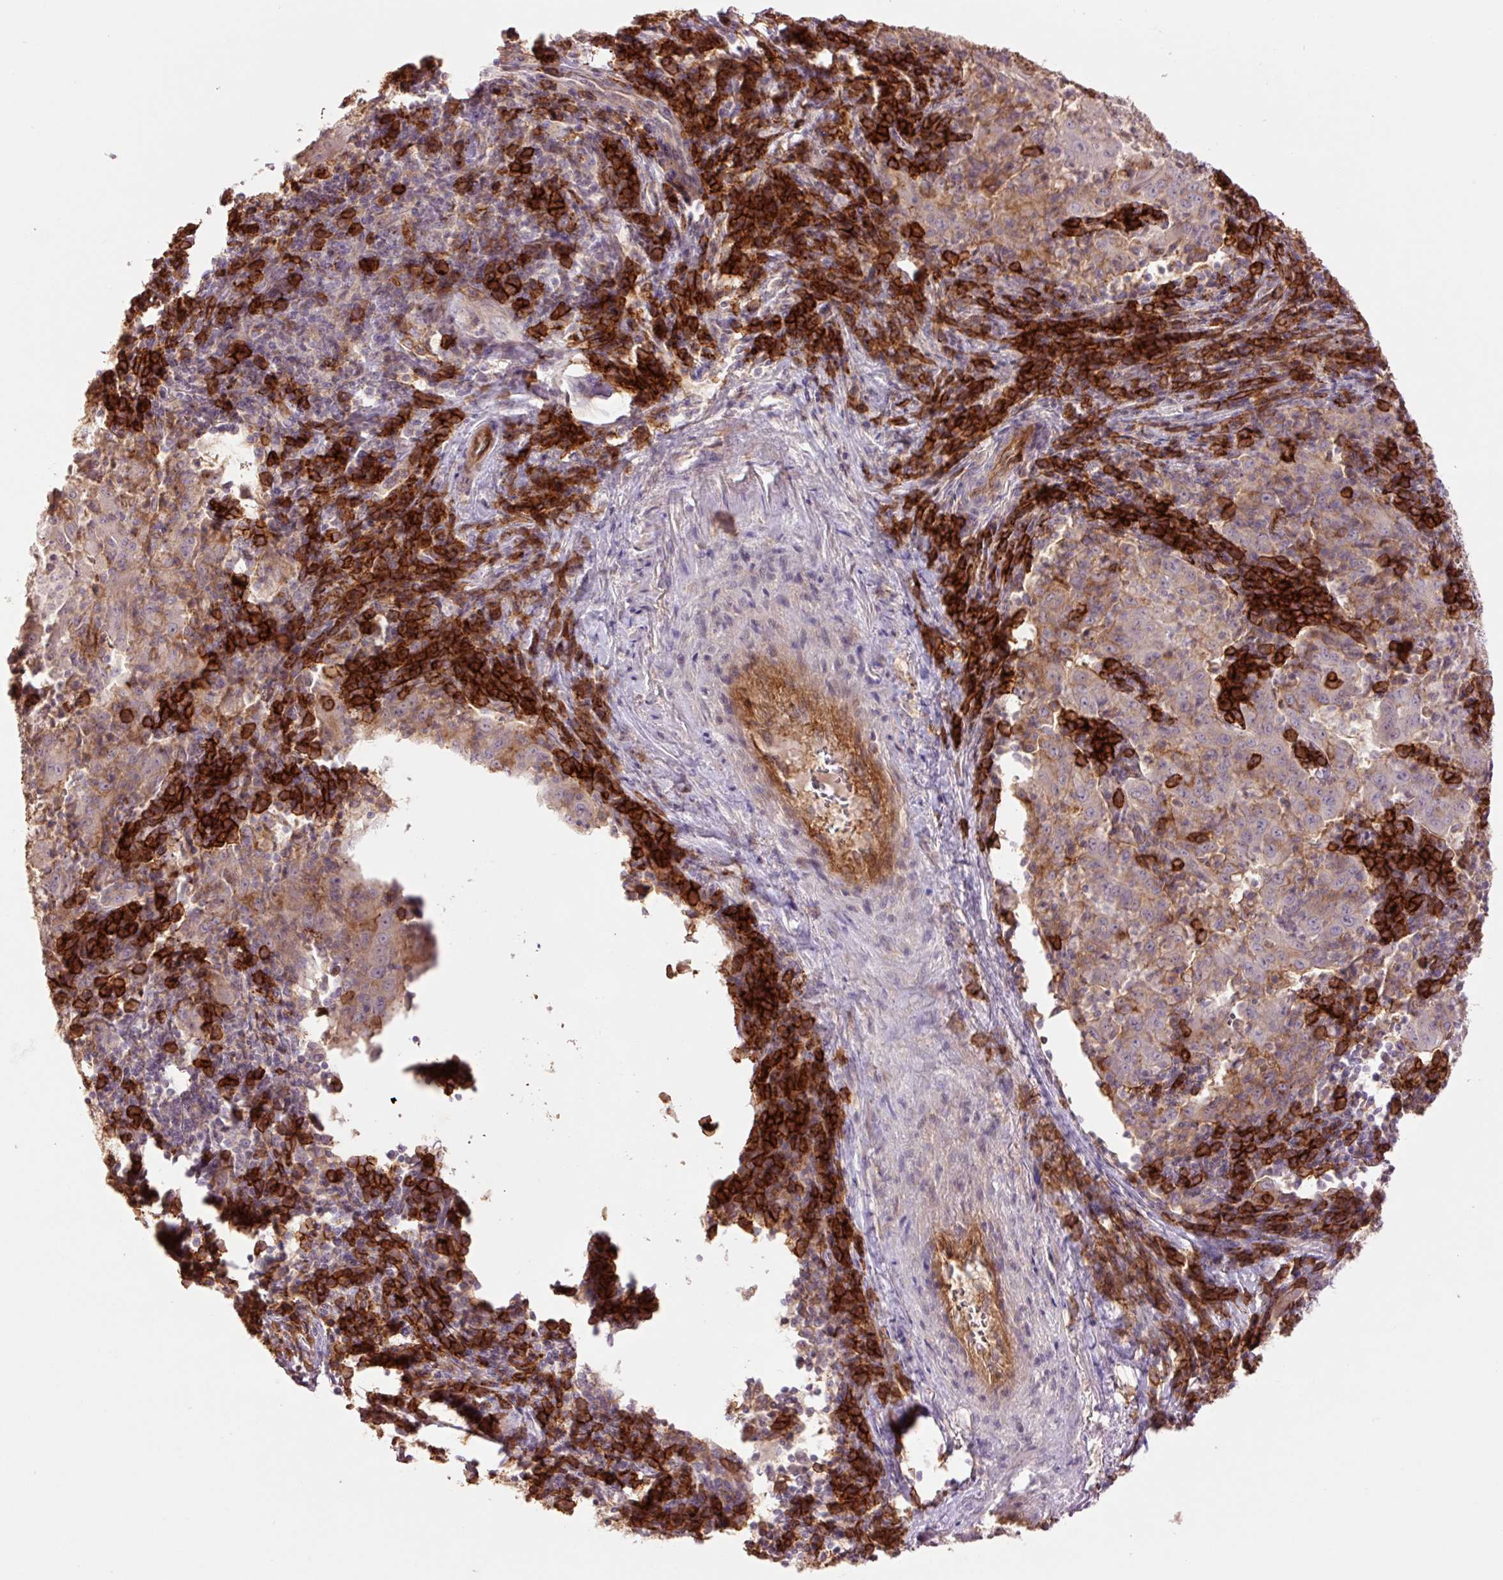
{"staining": {"intensity": "weak", "quantity": "<25%", "location": "cytoplasmic/membranous"}, "tissue": "pancreatic cancer", "cell_type": "Tumor cells", "image_type": "cancer", "snomed": [{"axis": "morphology", "description": "Adenocarcinoma, NOS"}, {"axis": "topography", "description": "Pancreas"}], "caption": "Immunohistochemical staining of adenocarcinoma (pancreatic) reveals no significant staining in tumor cells.", "gene": "SLC1A4", "patient": {"sex": "male", "age": 63}}